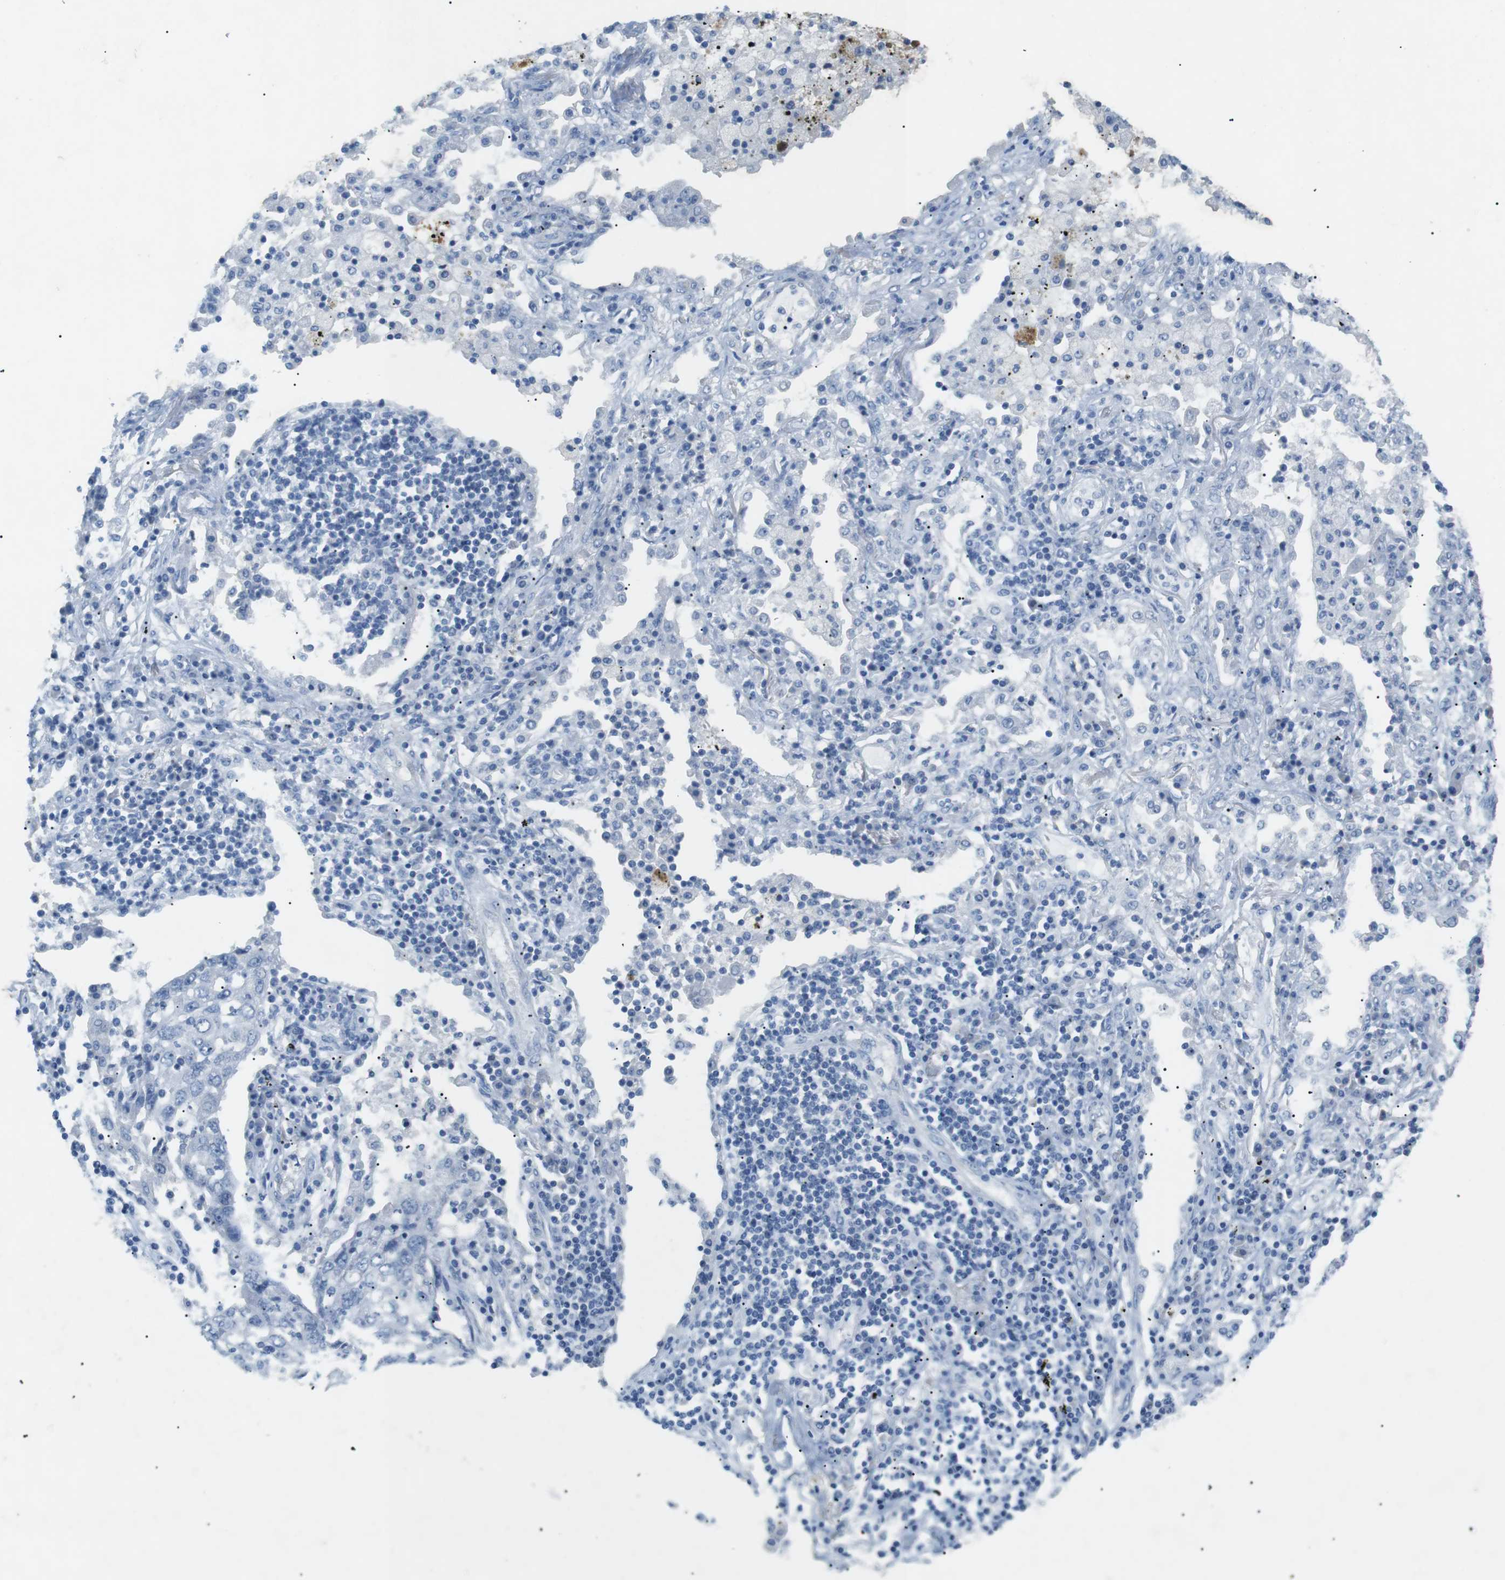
{"staining": {"intensity": "negative", "quantity": "none", "location": "none"}, "tissue": "lung cancer", "cell_type": "Tumor cells", "image_type": "cancer", "snomed": [{"axis": "morphology", "description": "Squamous cell carcinoma, NOS"}, {"axis": "topography", "description": "Lung"}], "caption": "This is a histopathology image of IHC staining of squamous cell carcinoma (lung), which shows no expression in tumor cells.", "gene": "SALL4", "patient": {"sex": "female", "age": 63}}